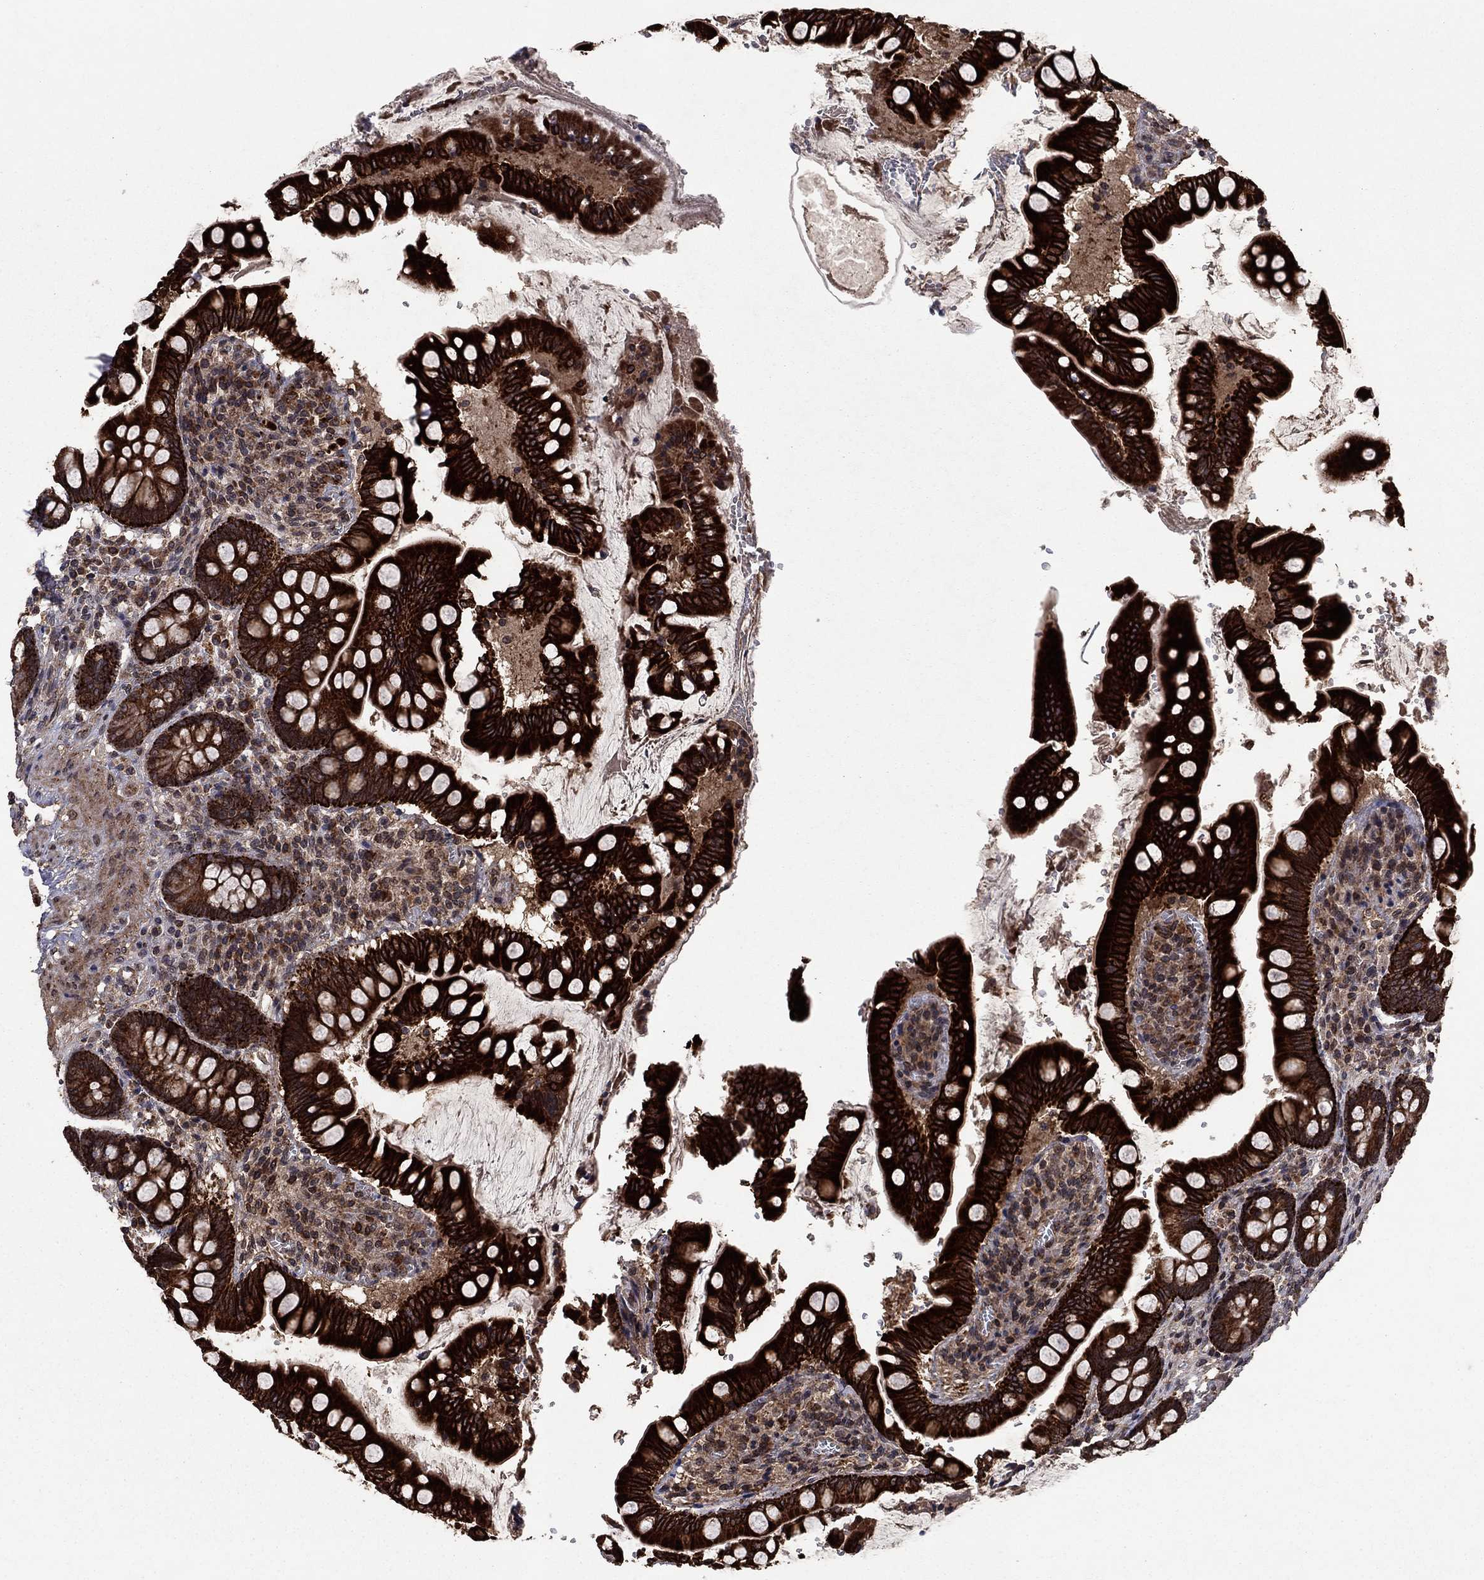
{"staining": {"intensity": "strong", "quantity": ">75%", "location": "cytoplasmic/membranous"}, "tissue": "small intestine", "cell_type": "Glandular cells", "image_type": "normal", "snomed": [{"axis": "morphology", "description": "Normal tissue, NOS"}, {"axis": "topography", "description": "Small intestine"}], "caption": "Human small intestine stained with a brown dye reveals strong cytoplasmic/membranous positive expression in approximately >75% of glandular cells.", "gene": "DHRS1", "patient": {"sex": "female", "age": 56}}